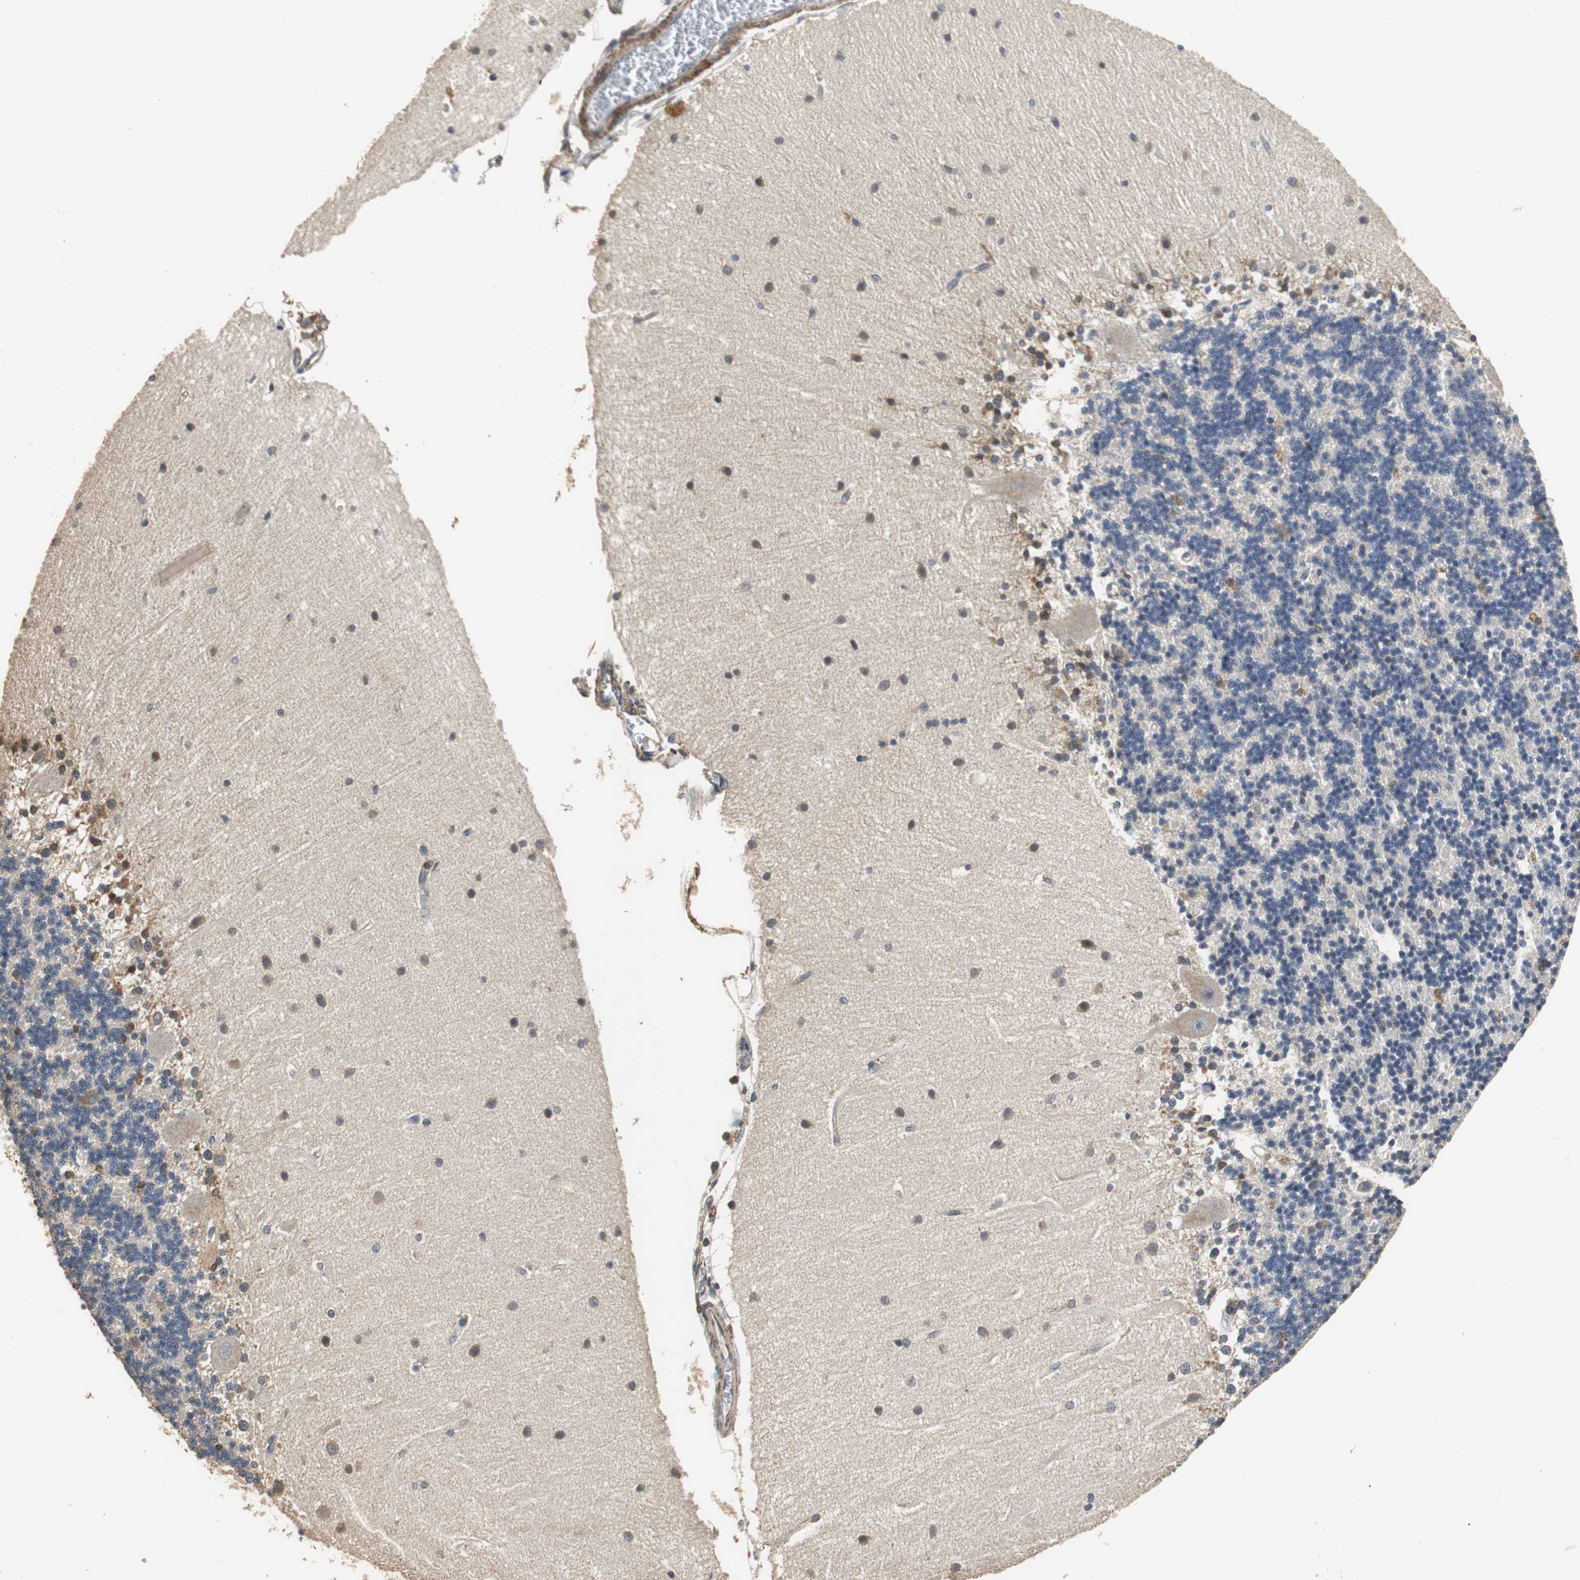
{"staining": {"intensity": "weak", "quantity": "<25%", "location": "cytoplasmic/membranous"}, "tissue": "cerebellum", "cell_type": "Cells in granular layer", "image_type": "normal", "snomed": [{"axis": "morphology", "description": "Normal tissue, NOS"}, {"axis": "topography", "description": "Cerebellum"}], "caption": "The image shows no staining of cells in granular layer in unremarkable cerebellum.", "gene": "HMGCL", "patient": {"sex": "female", "age": 54}}